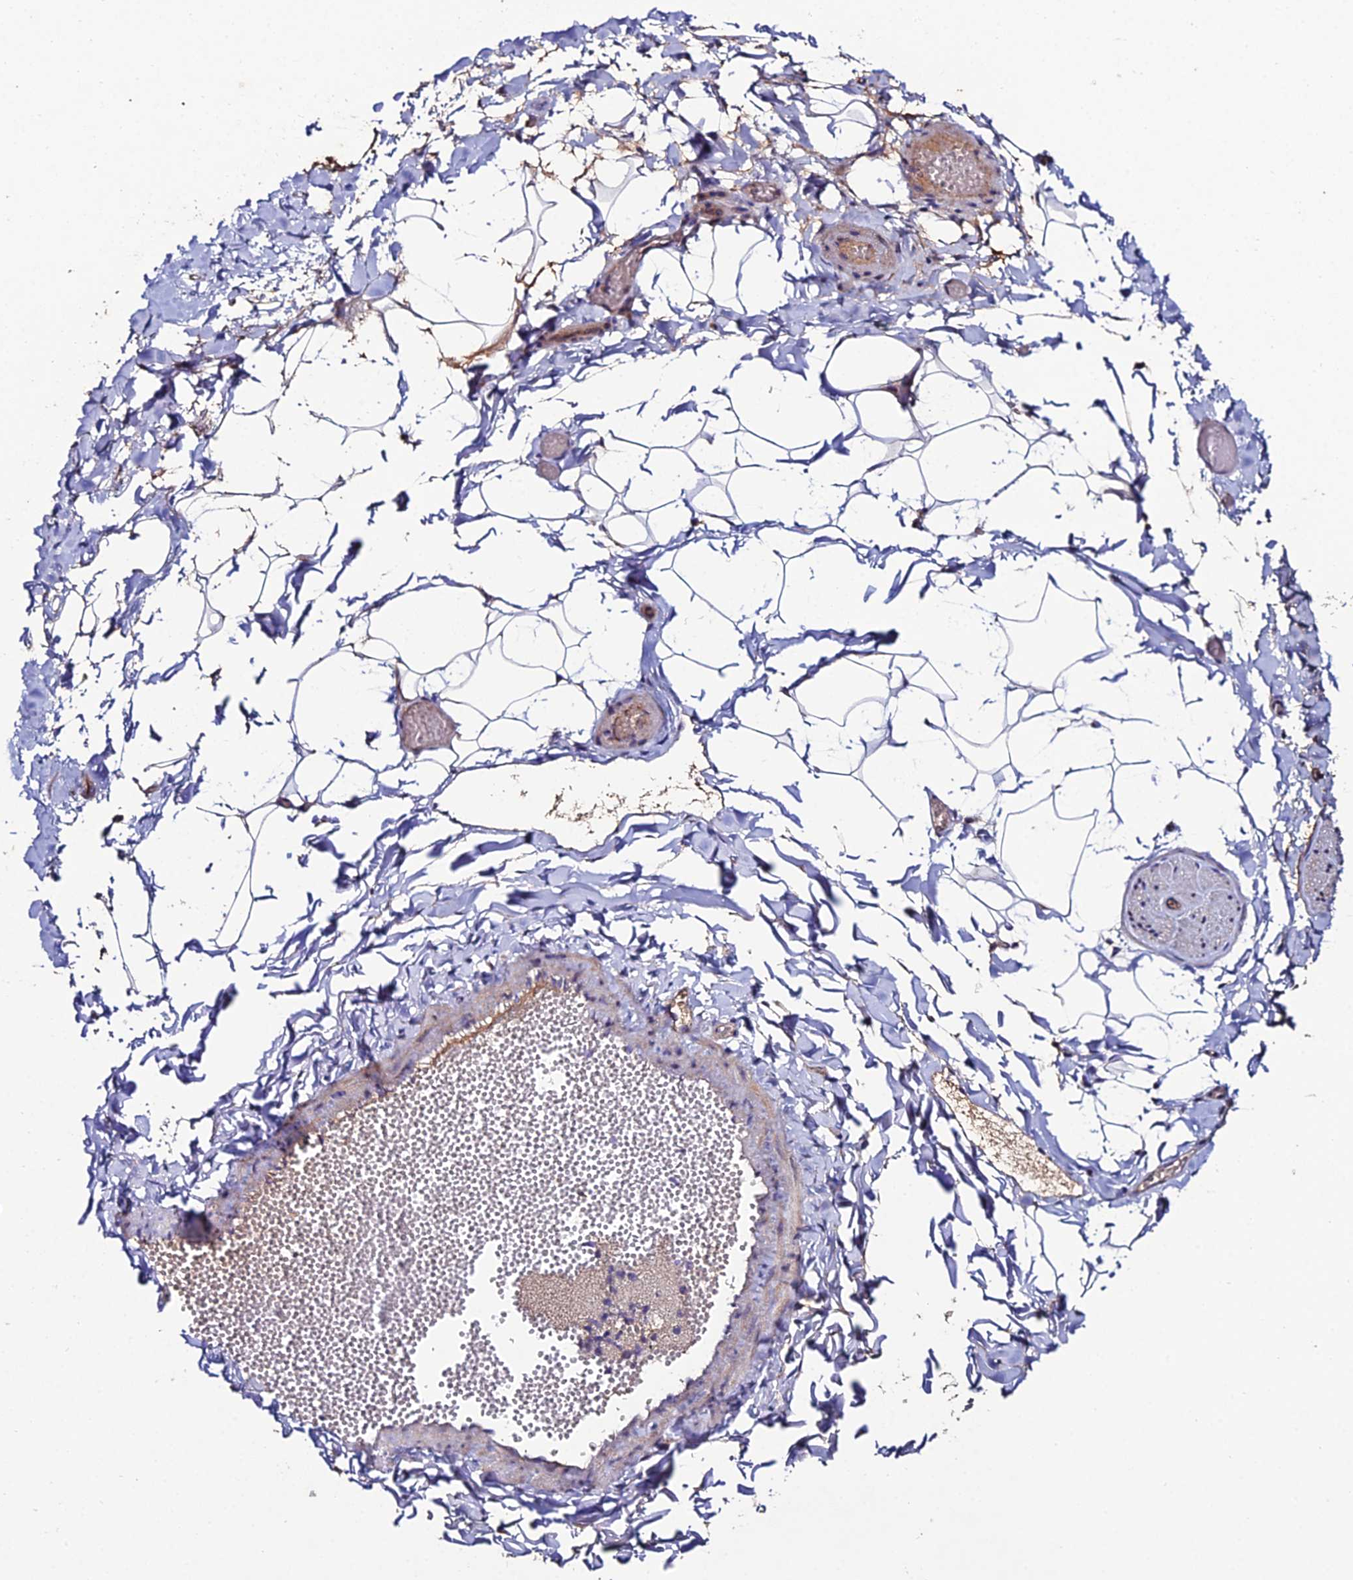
{"staining": {"intensity": "negative", "quantity": "none", "location": "none"}, "tissue": "adipose tissue", "cell_type": "Adipocytes", "image_type": "normal", "snomed": [{"axis": "morphology", "description": "Normal tissue, NOS"}, {"axis": "topography", "description": "Gallbladder"}, {"axis": "topography", "description": "Peripheral nerve tissue"}], "caption": "This is a photomicrograph of immunohistochemistry staining of normal adipose tissue, which shows no positivity in adipocytes. (Stains: DAB immunohistochemistry (IHC) with hematoxylin counter stain, Microscopy: brightfield microscopy at high magnification).", "gene": "ESRRG", "patient": {"sex": "male", "age": 38}}